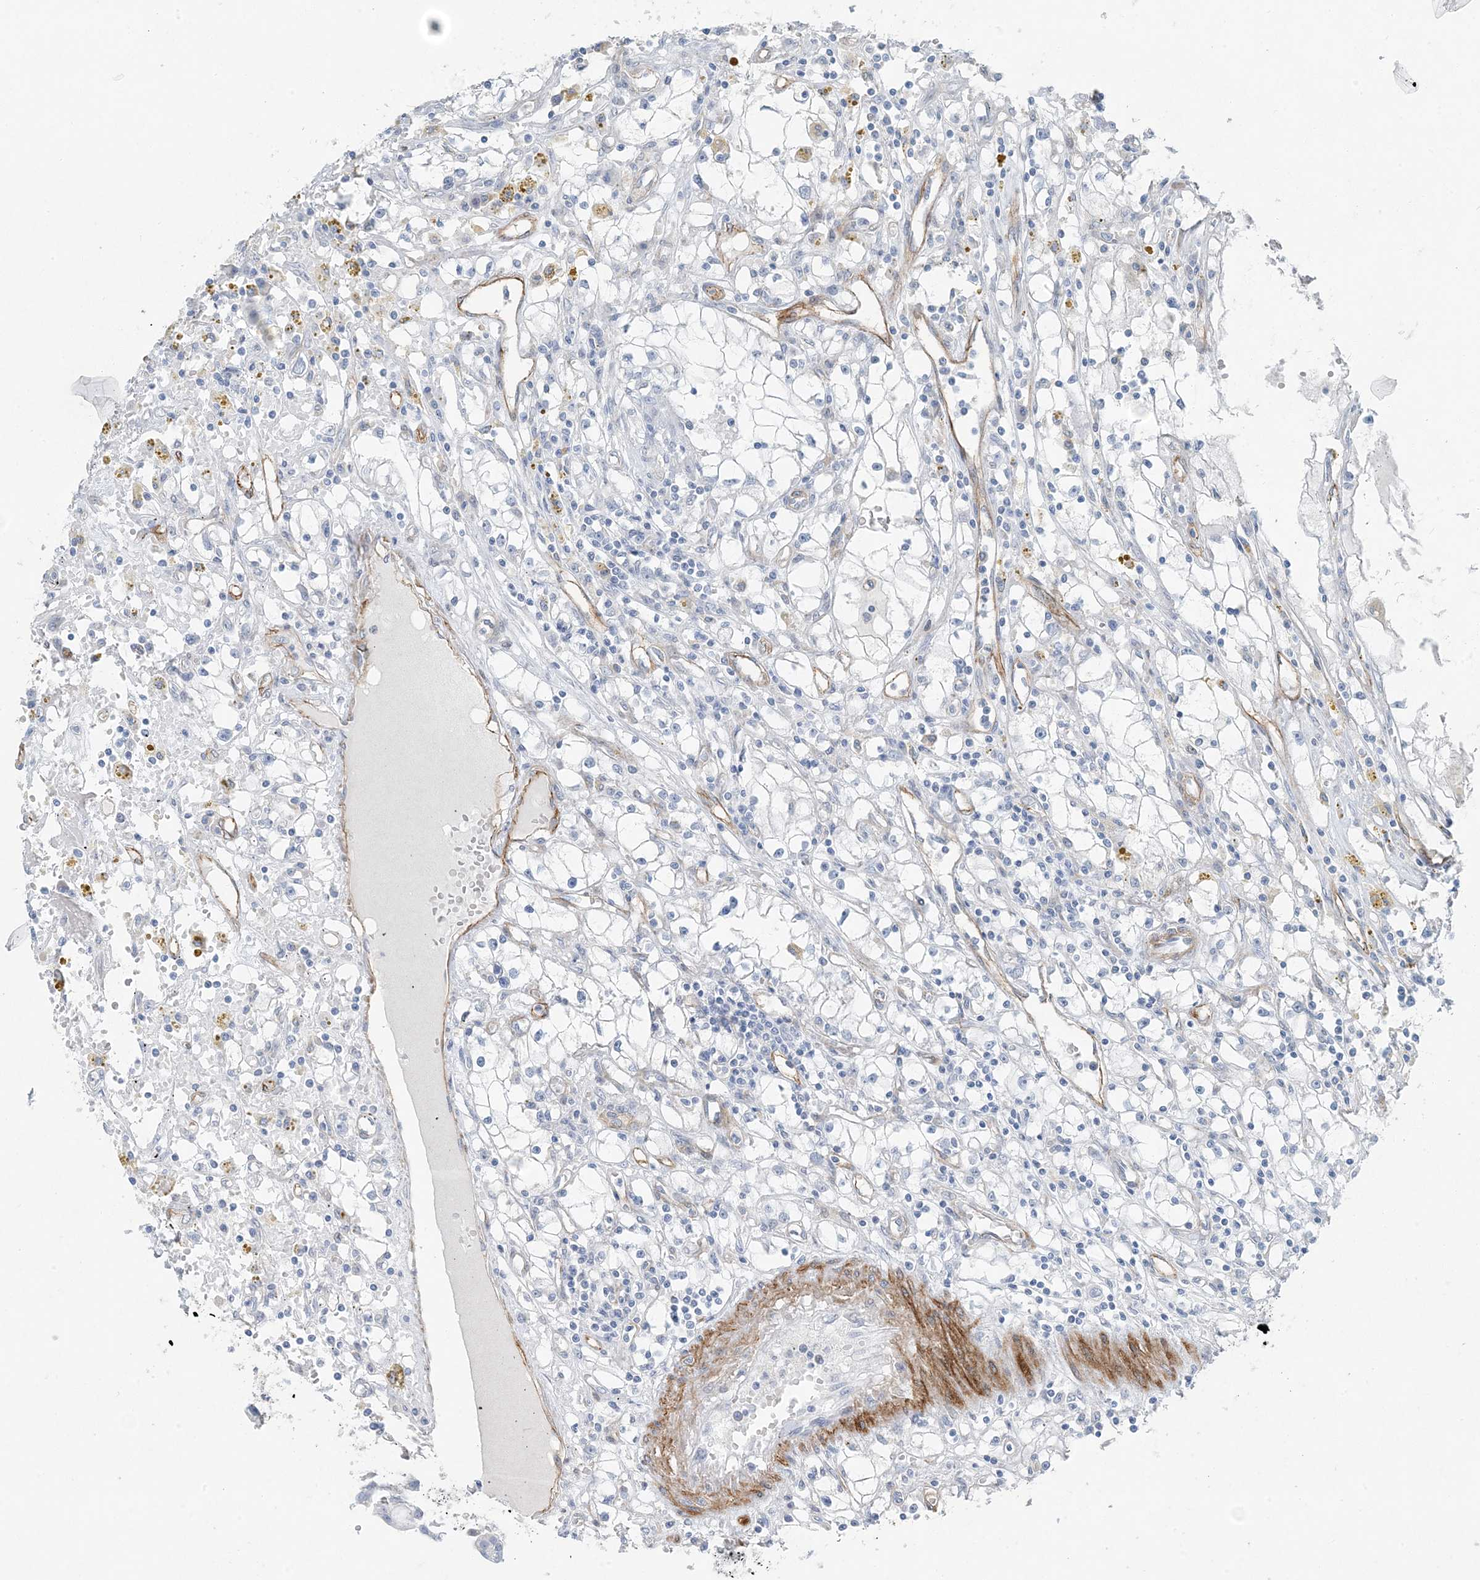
{"staining": {"intensity": "negative", "quantity": "none", "location": "none"}, "tissue": "renal cancer", "cell_type": "Tumor cells", "image_type": "cancer", "snomed": [{"axis": "morphology", "description": "Adenocarcinoma, NOS"}, {"axis": "topography", "description": "Kidney"}], "caption": "This photomicrograph is of renal adenocarcinoma stained with IHC to label a protein in brown with the nuclei are counter-stained blue. There is no positivity in tumor cells.", "gene": "PGM5", "patient": {"sex": "male", "age": 56}}